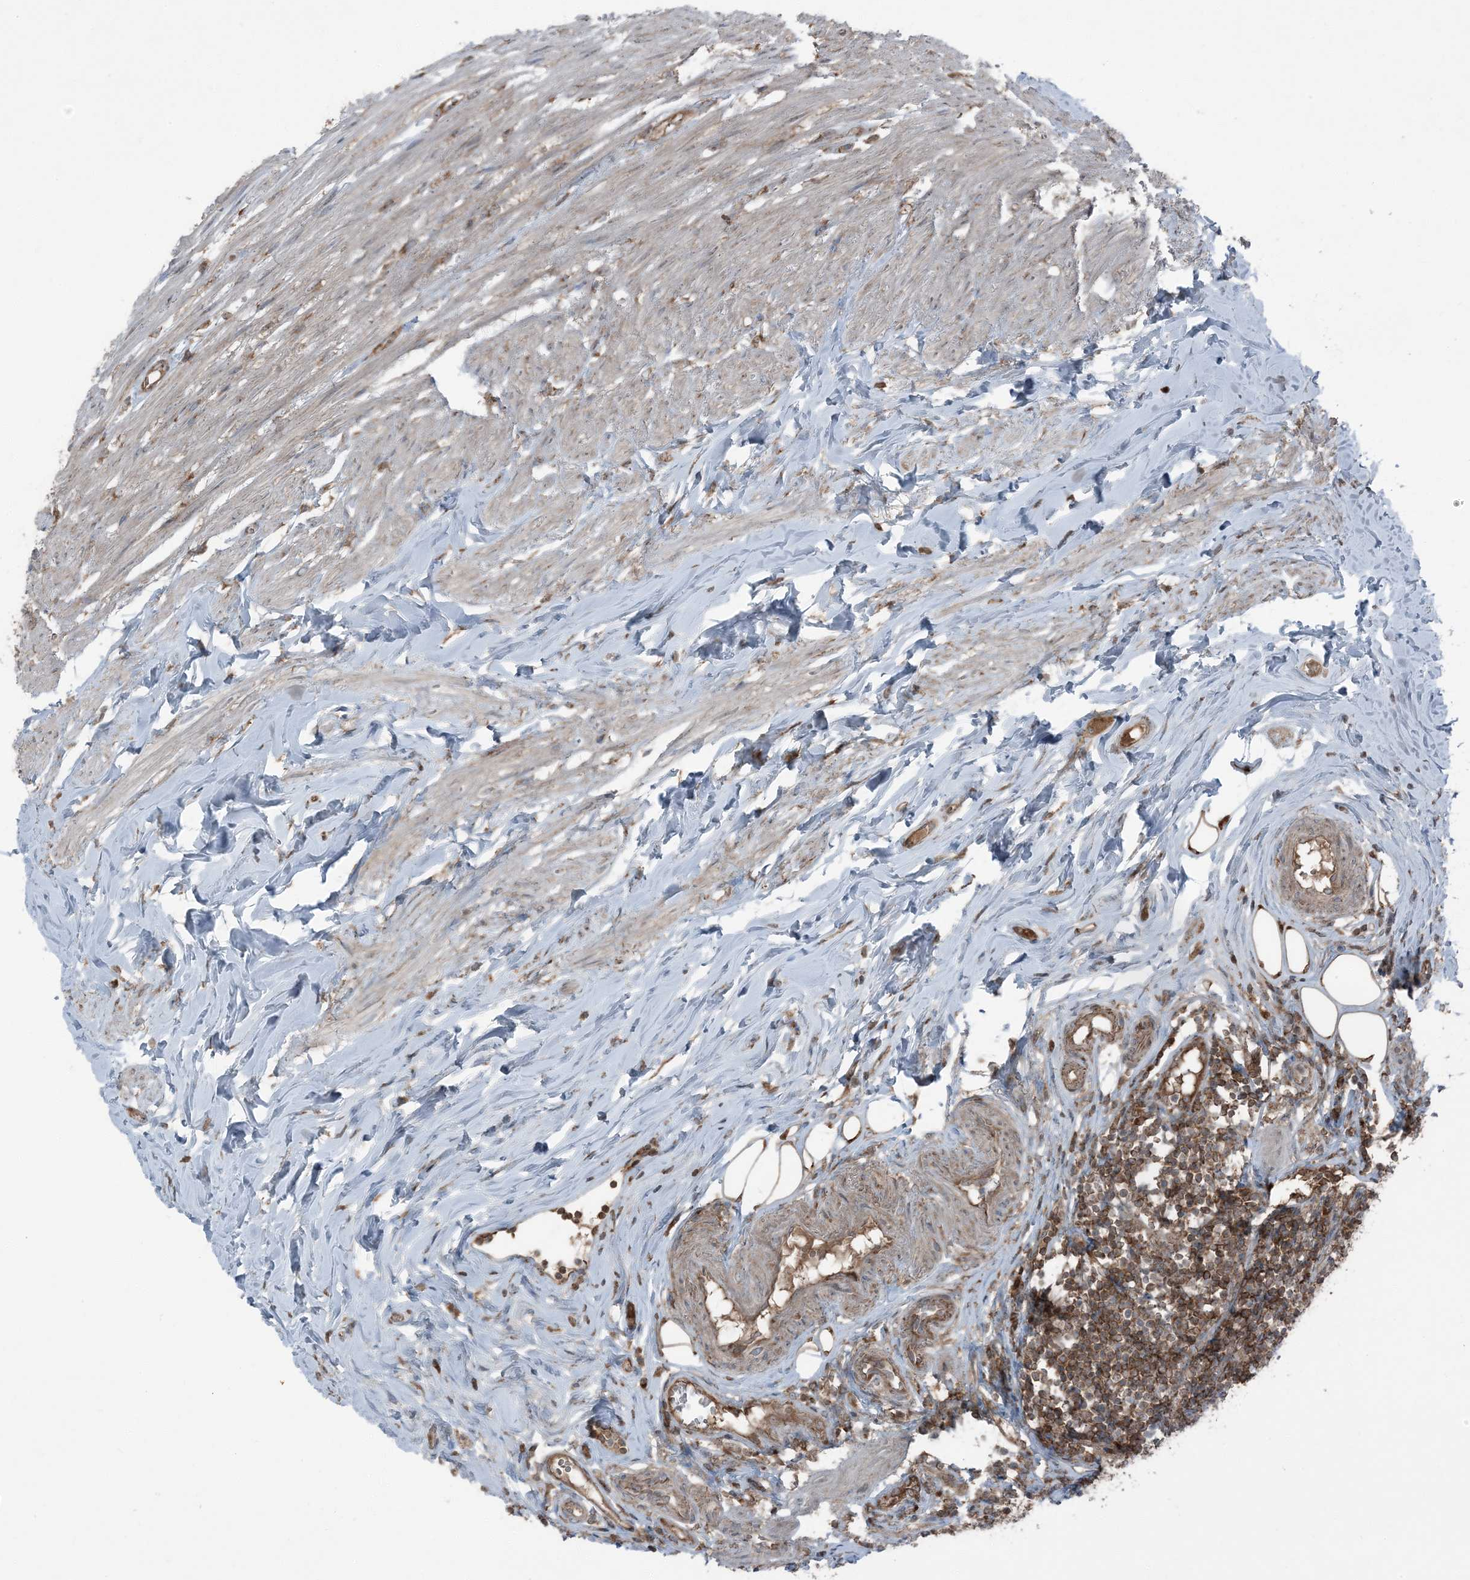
{"staining": {"intensity": "moderate", "quantity": ">75%", "location": "cytoplasmic/membranous"}, "tissue": "appendix", "cell_type": "Glandular cells", "image_type": "normal", "snomed": [{"axis": "morphology", "description": "Normal tissue, NOS"}, {"axis": "topography", "description": "Appendix"}], "caption": "A brown stain labels moderate cytoplasmic/membranous expression of a protein in glandular cells of normal human appendix. Immunohistochemistry (ihc) stains the protein of interest in brown and the nuclei are stained blue.", "gene": "RAB3GAP1", "patient": {"sex": "female", "age": 62}}